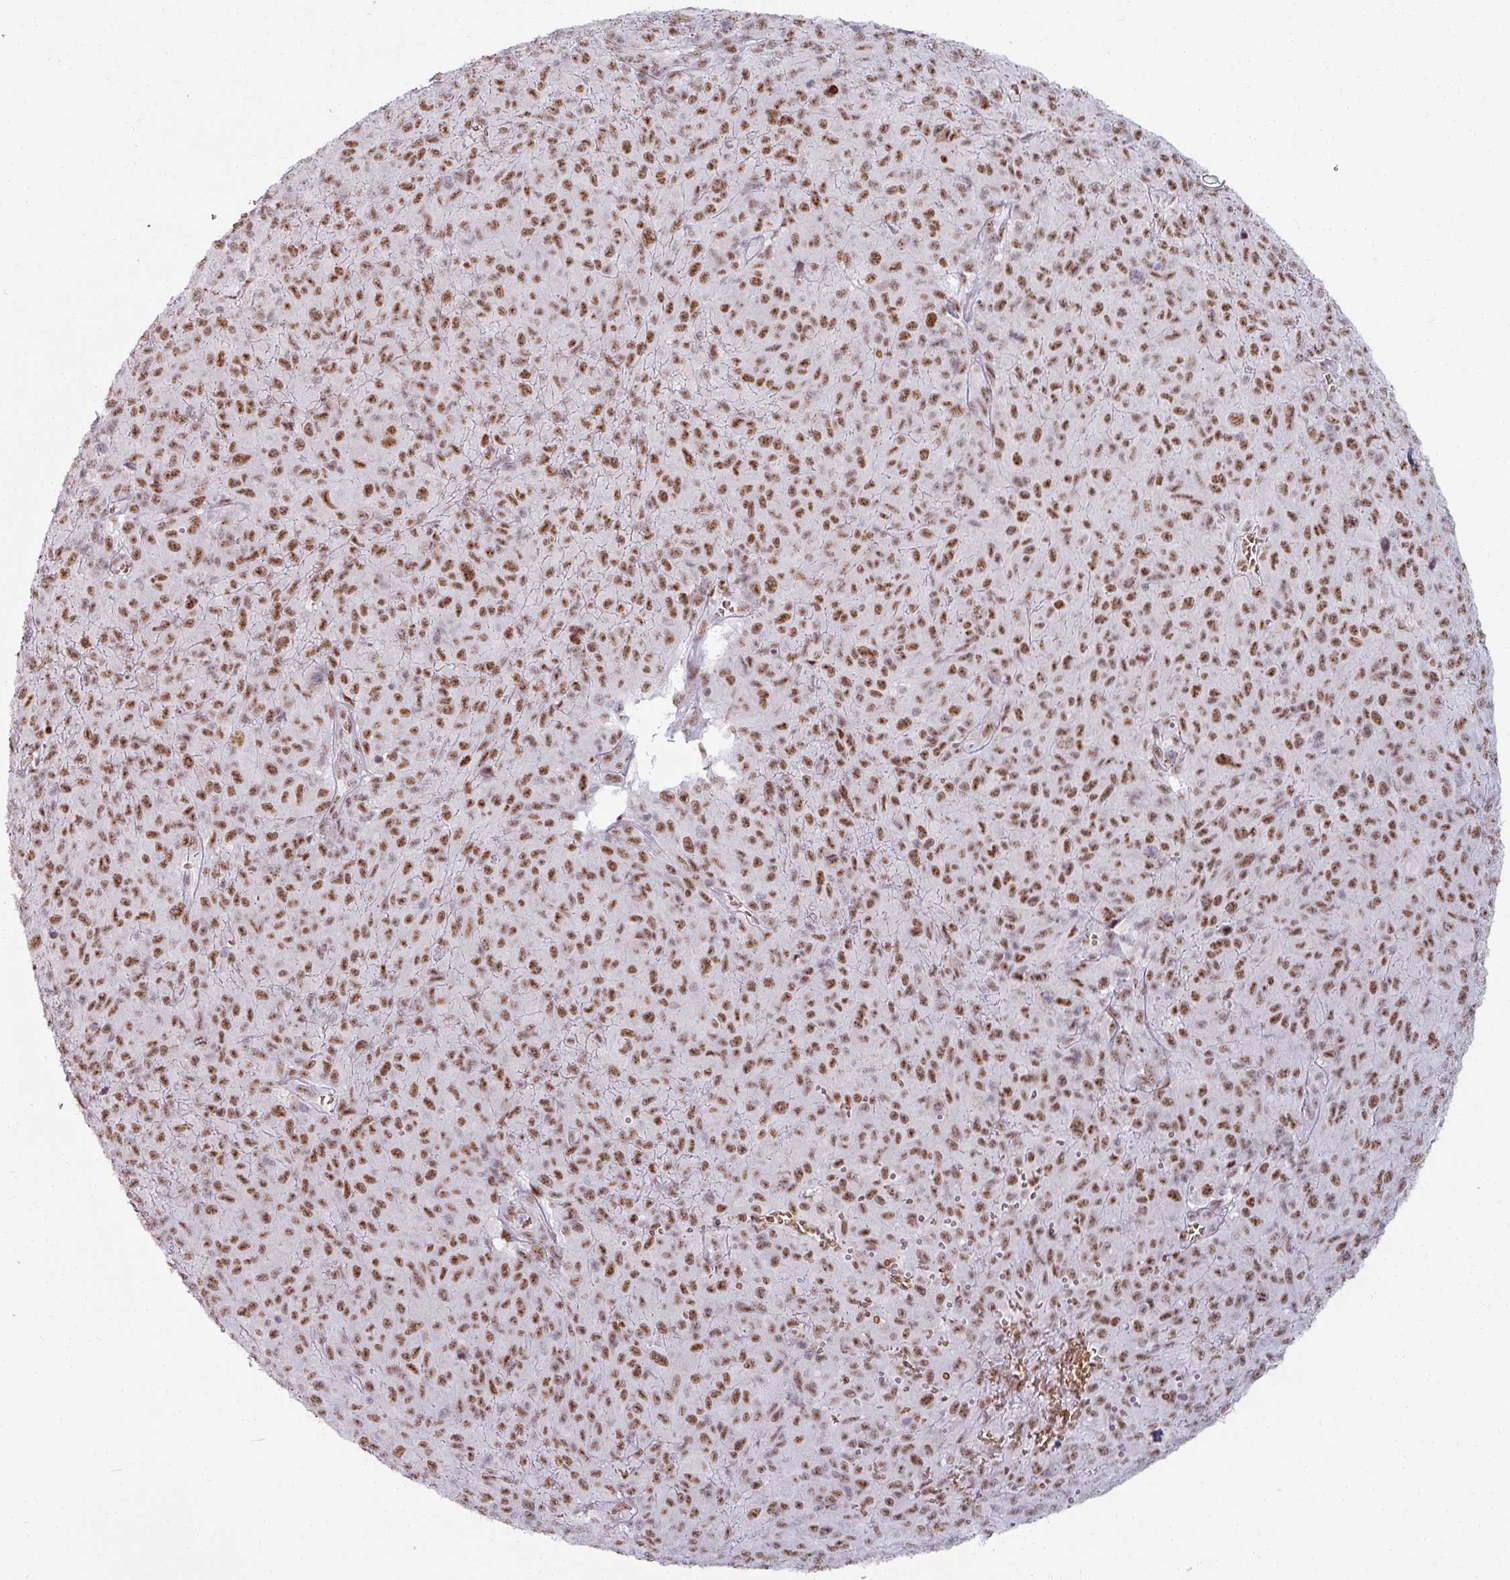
{"staining": {"intensity": "moderate", "quantity": ">75%", "location": "nuclear"}, "tissue": "melanoma", "cell_type": "Tumor cells", "image_type": "cancer", "snomed": [{"axis": "morphology", "description": "Malignant melanoma, NOS"}, {"axis": "topography", "description": "Skin"}], "caption": "A brown stain shows moderate nuclear expression of a protein in malignant melanoma tumor cells.", "gene": "NCOR1", "patient": {"sex": "male", "age": 46}}